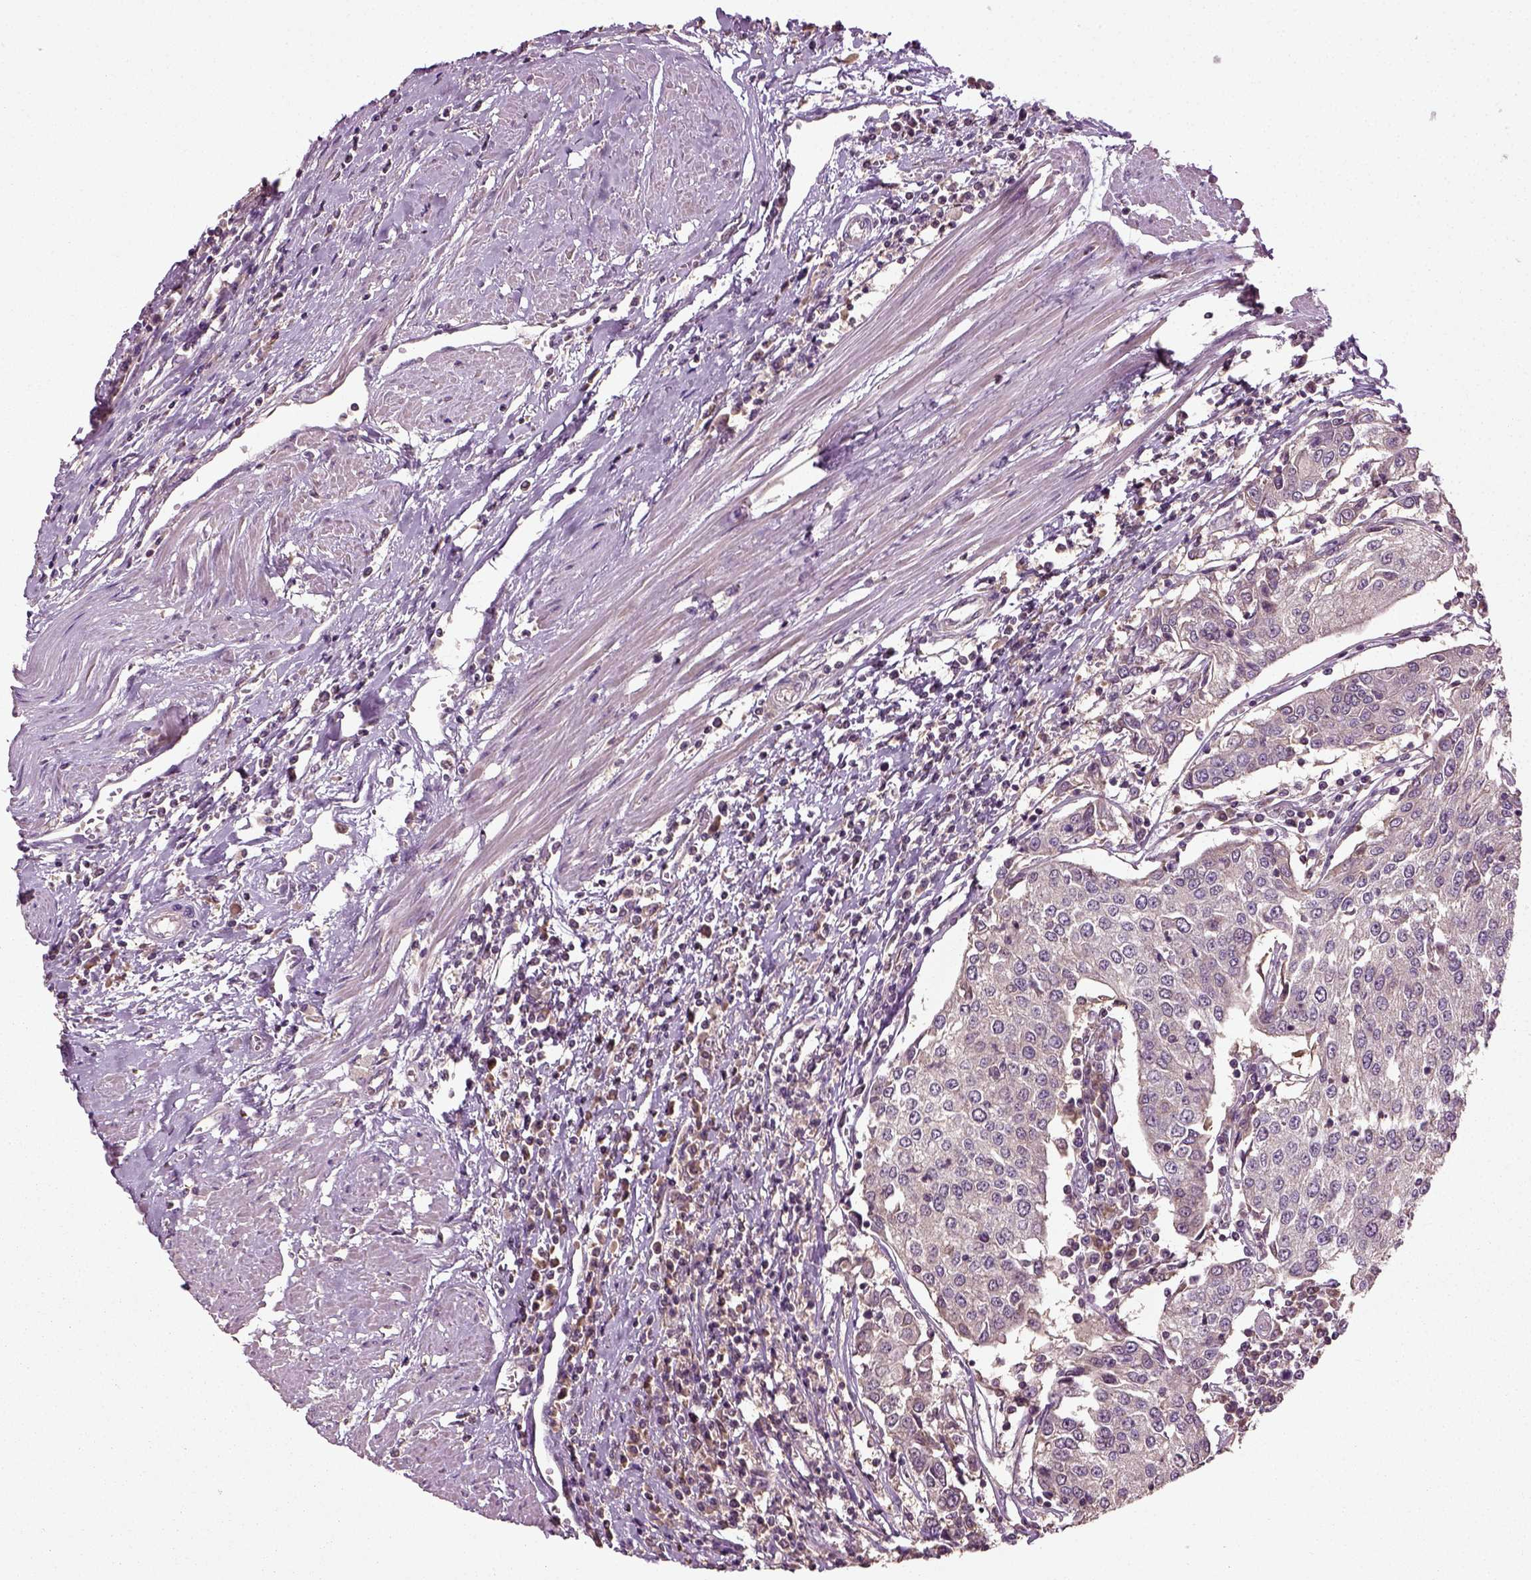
{"staining": {"intensity": "negative", "quantity": "none", "location": "none"}, "tissue": "urothelial cancer", "cell_type": "Tumor cells", "image_type": "cancer", "snomed": [{"axis": "morphology", "description": "Urothelial carcinoma, High grade"}, {"axis": "topography", "description": "Urinary bladder"}], "caption": "Photomicrograph shows no protein staining in tumor cells of high-grade urothelial carcinoma tissue.", "gene": "ERV3-1", "patient": {"sex": "female", "age": 85}}